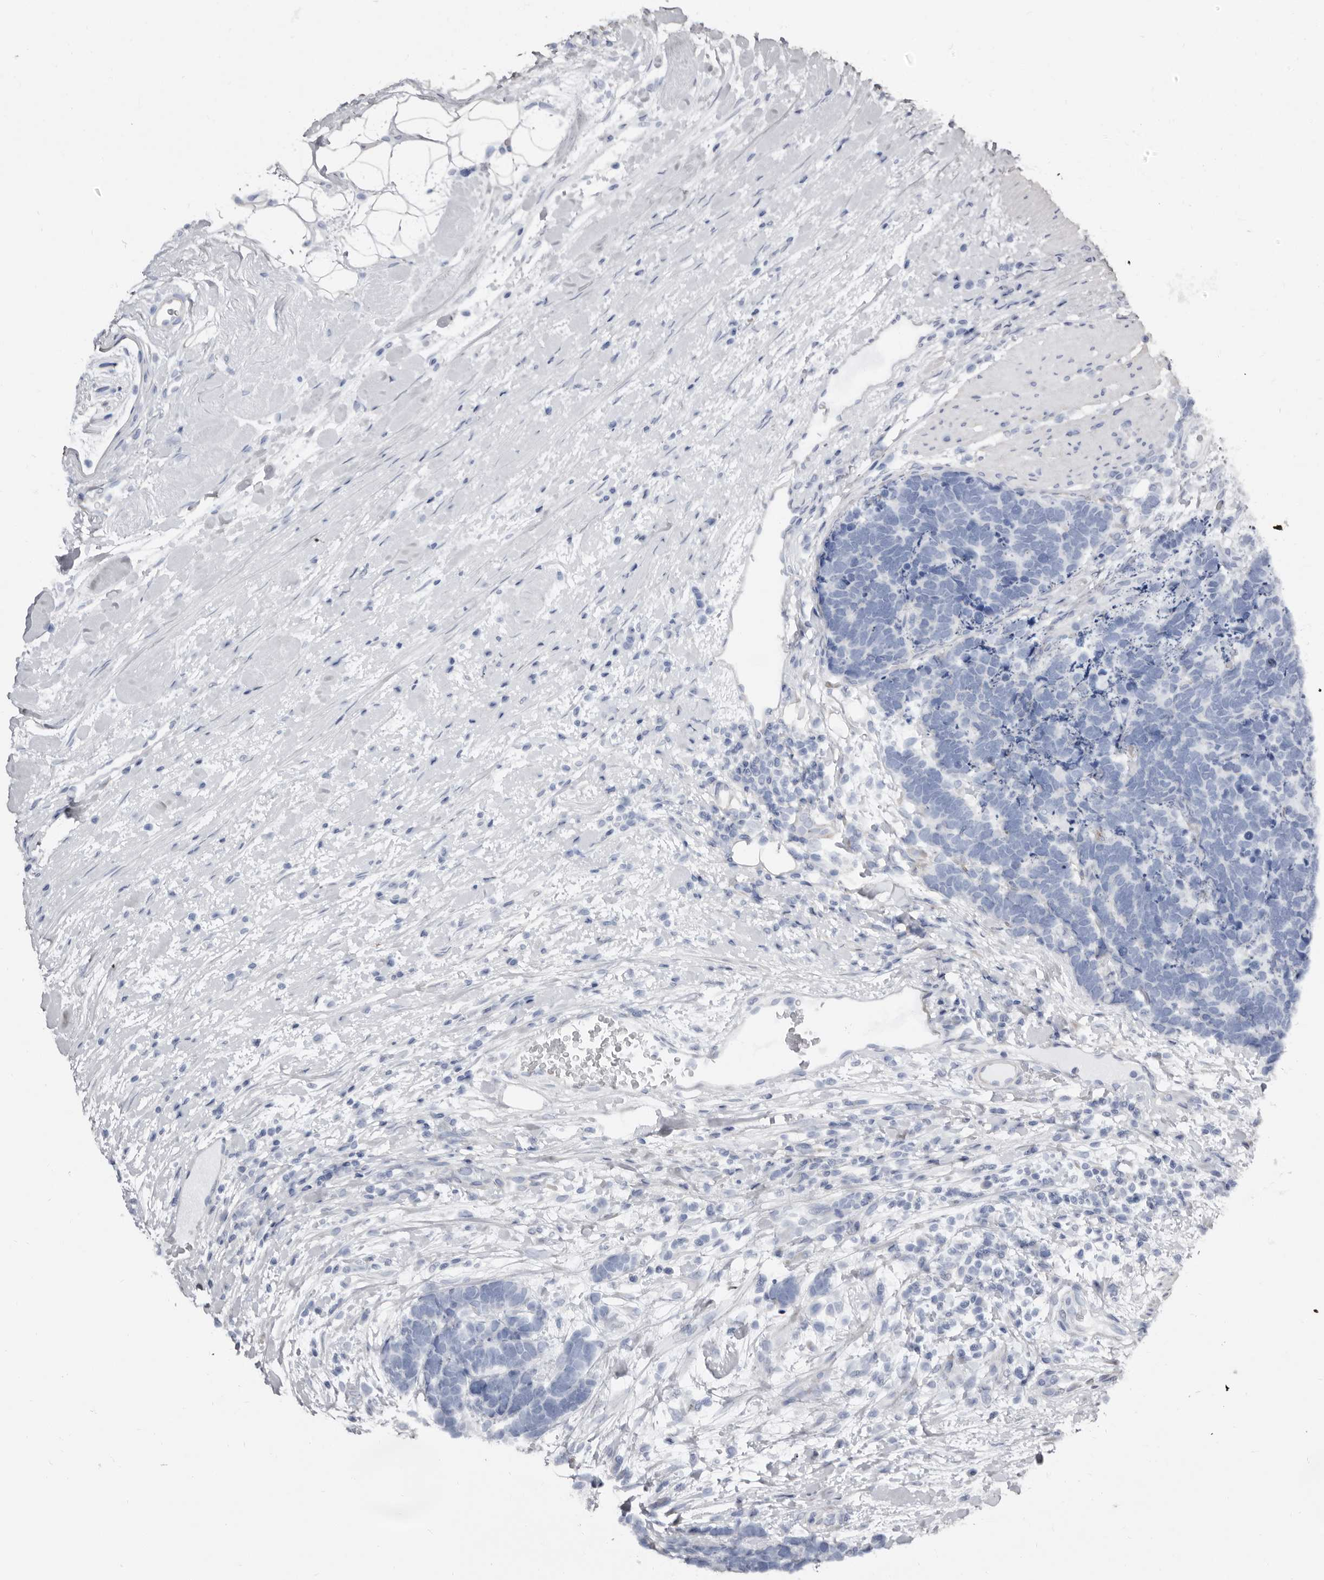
{"staining": {"intensity": "negative", "quantity": "none", "location": "none"}, "tissue": "carcinoid", "cell_type": "Tumor cells", "image_type": "cancer", "snomed": [{"axis": "morphology", "description": "Carcinoma, NOS"}, {"axis": "morphology", "description": "Carcinoid, malignant, NOS"}, {"axis": "topography", "description": "Urinary bladder"}], "caption": "IHC photomicrograph of neoplastic tissue: malignant carcinoid stained with DAB demonstrates no significant protein positivity in tumor cells.", "gene": "SBDS", "patient": {"sex": "male", "age": 57}}